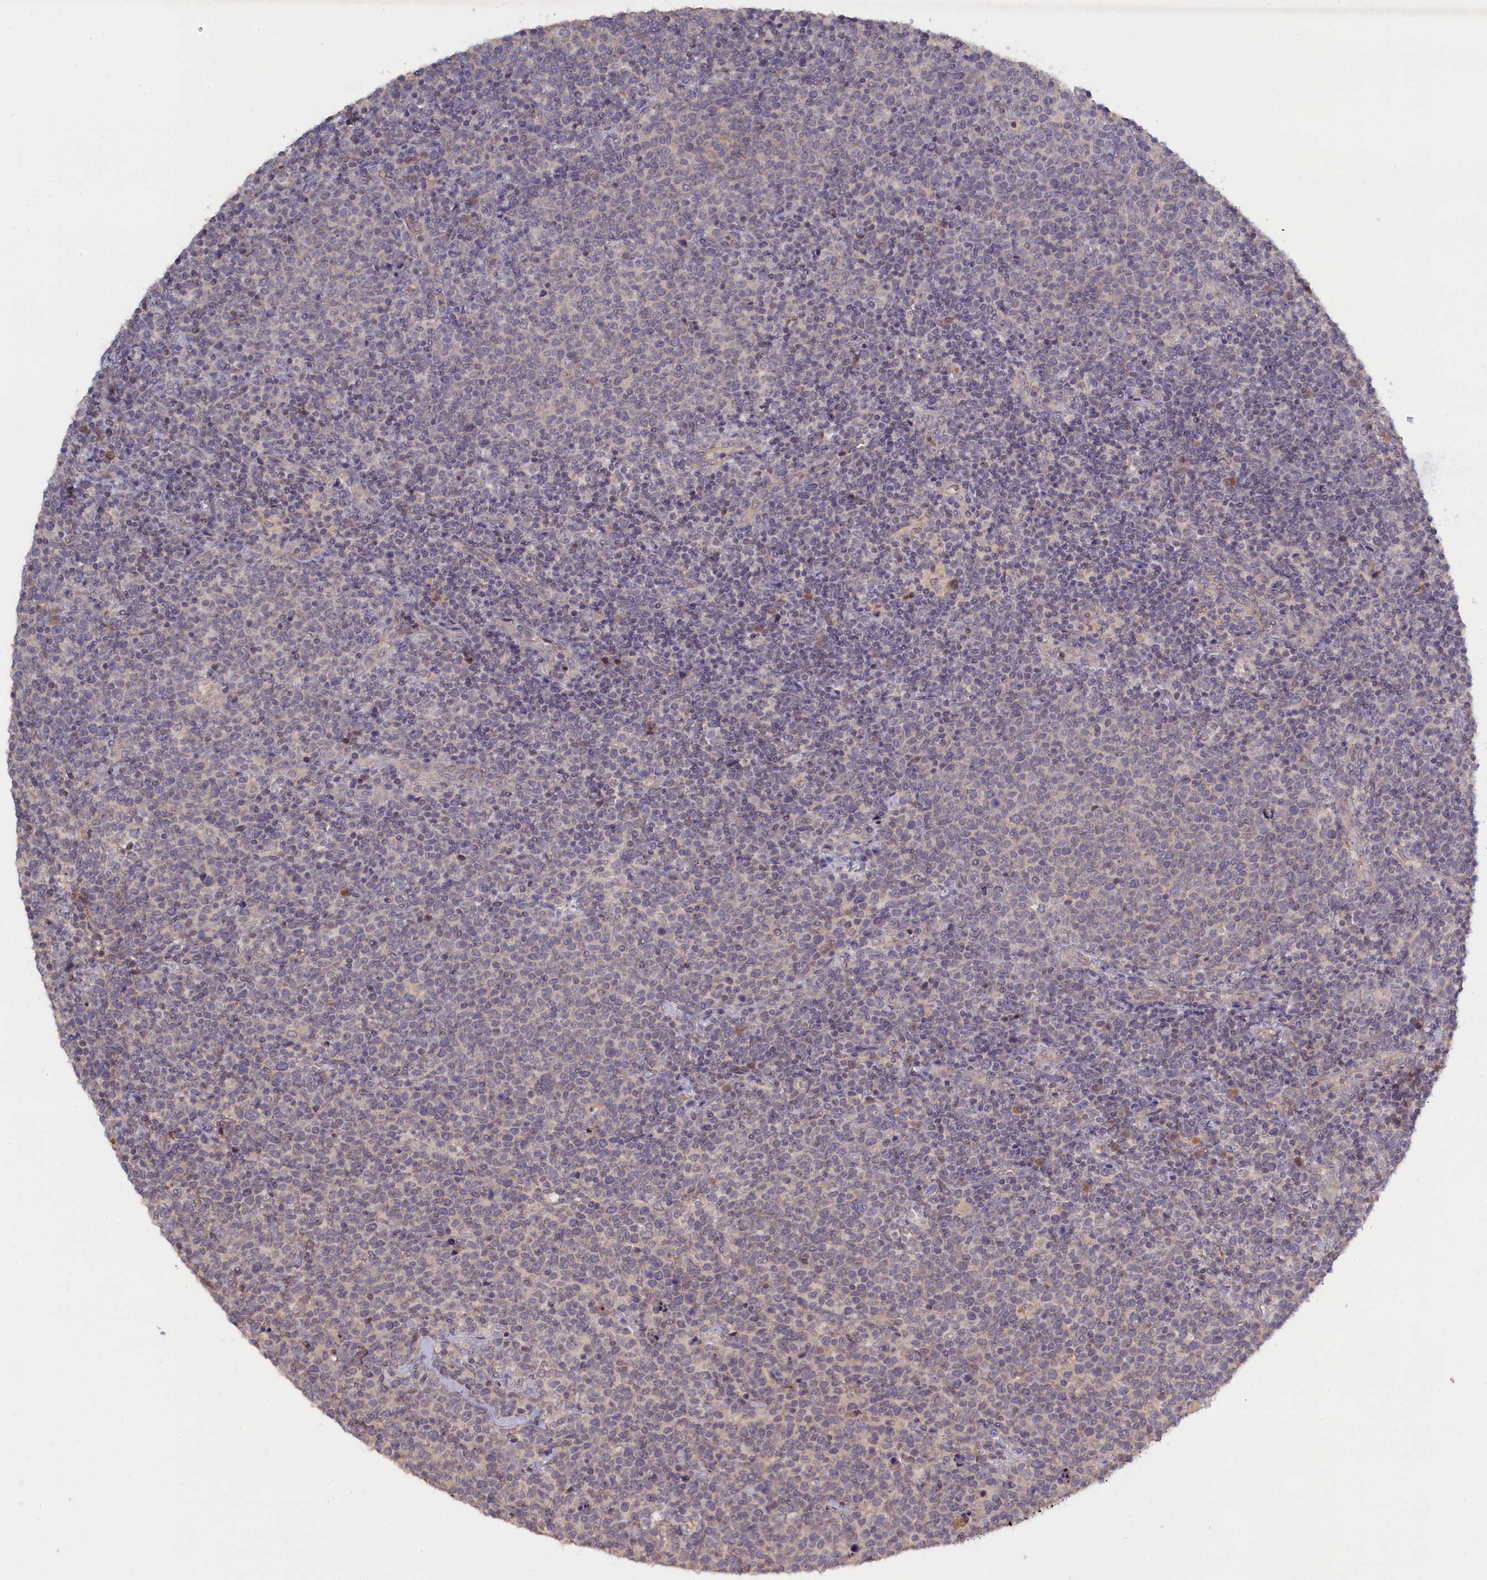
{"staining": {"intensity": "negative", "quantity": "none", "location": "none"}, "tissue": "lymphoma", "cell_type": "Tumor cells", "image_type": "cancer", "snomed": [{"axis": "morphology", "description": "Malignant lymphoma, non-Hodgkin's type, High grade"}, {"axis": "topography", "description": "Lymph node"}], "caption": "Malignant lymphoma, non-Hodgkin's type (high-grade) was stained to show a protein in brown. There is no significant positivity in tumor cells.", "gene": "CELF5", "patient": {"sex": "male", "age": 61}}